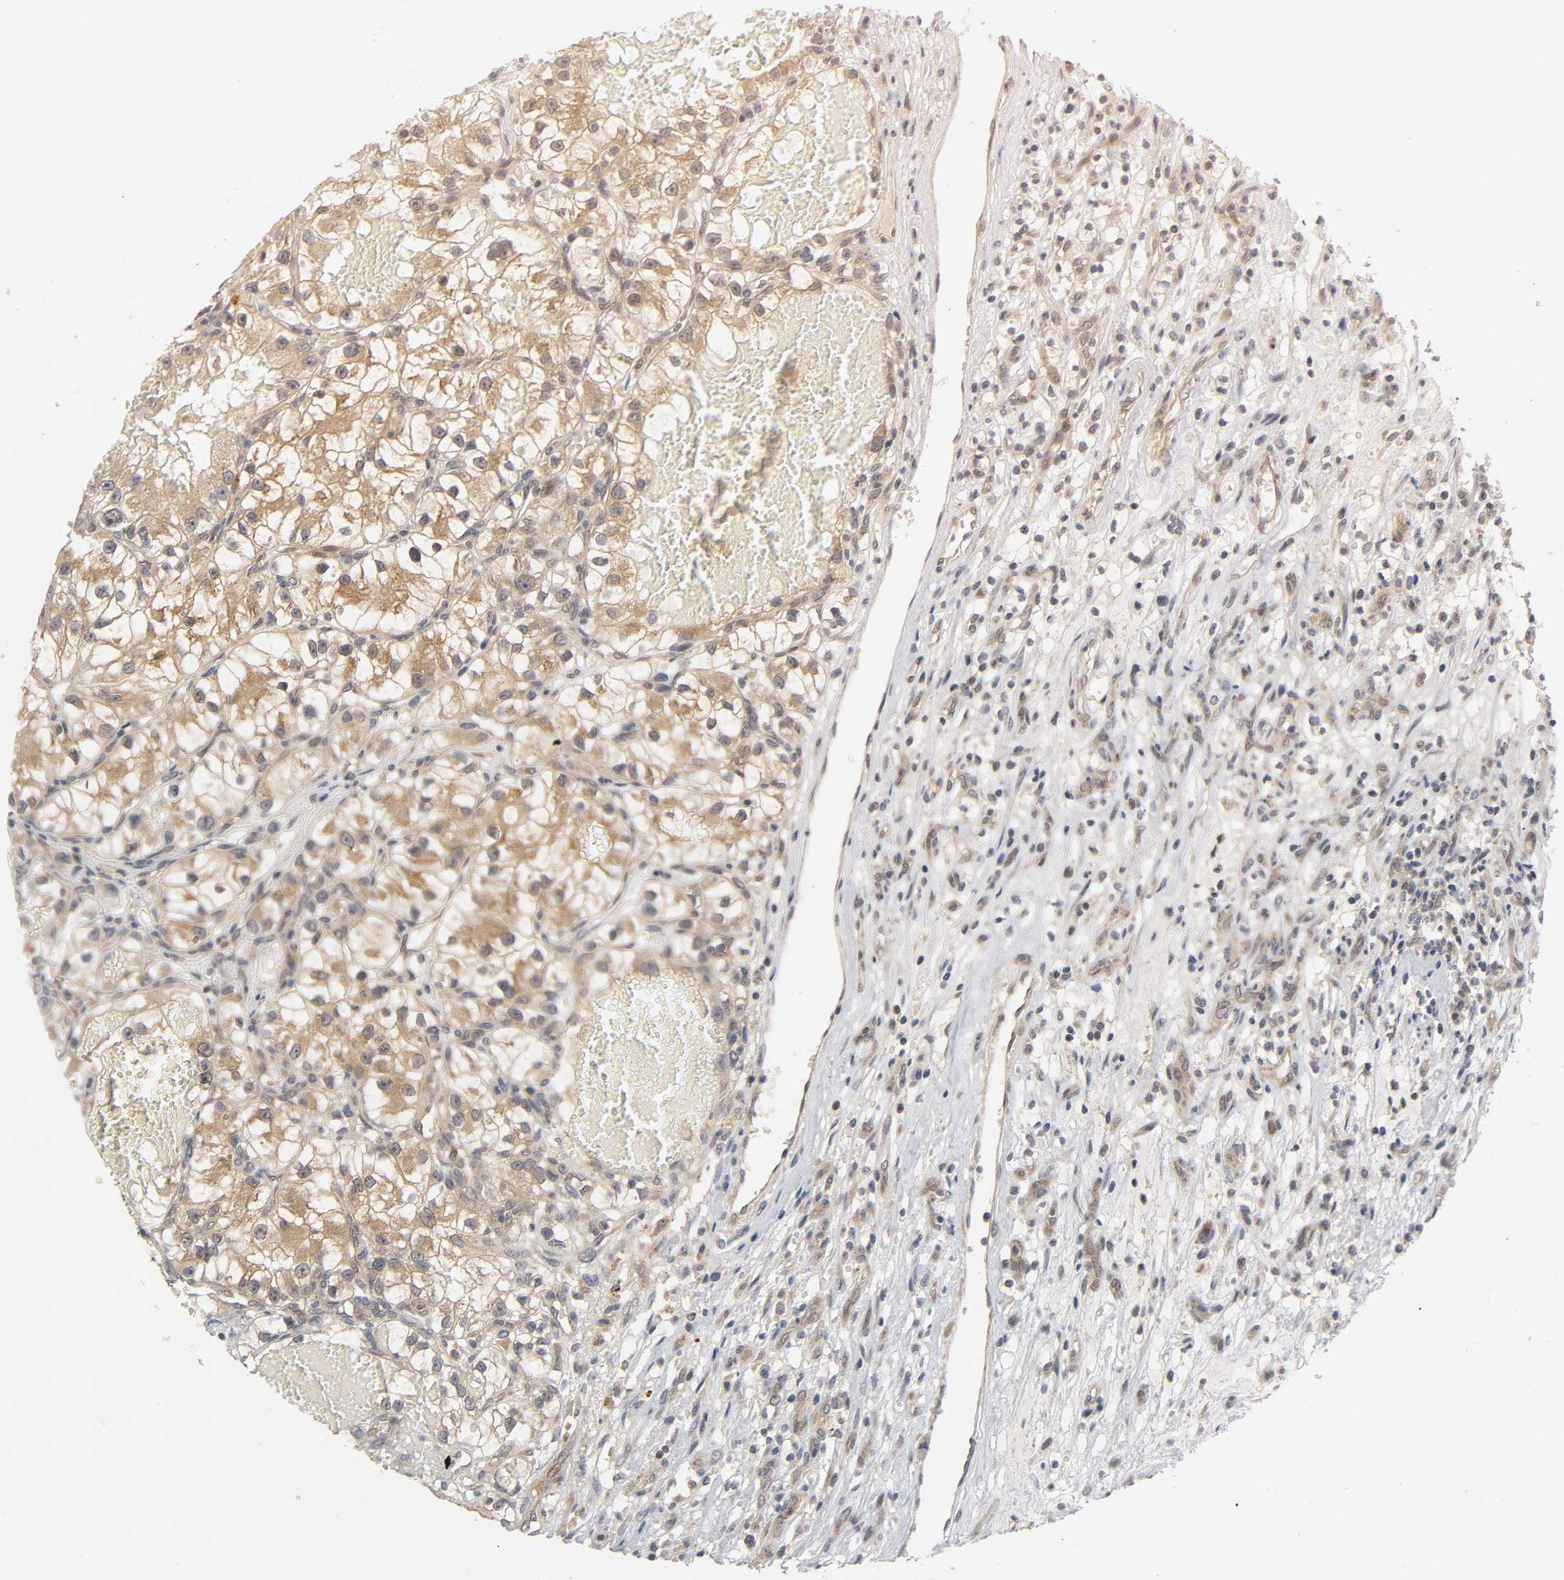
{"staining": {"intensity": "moderate", "quantity": ">75%", "location": "cytoplasmic/membranous"}, "tissue": "renal cancer", "cell_type": "Tumor cells", "image_type": "cancer", "snomed": [{"axis": "morphology", "description": "Adenocarcinoma, NOS"}, {"axis": "topography", "description": "Kidney"}], "caption": "The photomicrograph demonstrates a brown stain indicating the presence of a protein in the cytoplasmic/membranous of tumor cells in renal adenocarcinoma.", "gene": "MAPK8", "patient": {"sex": "female", "age": 57}}